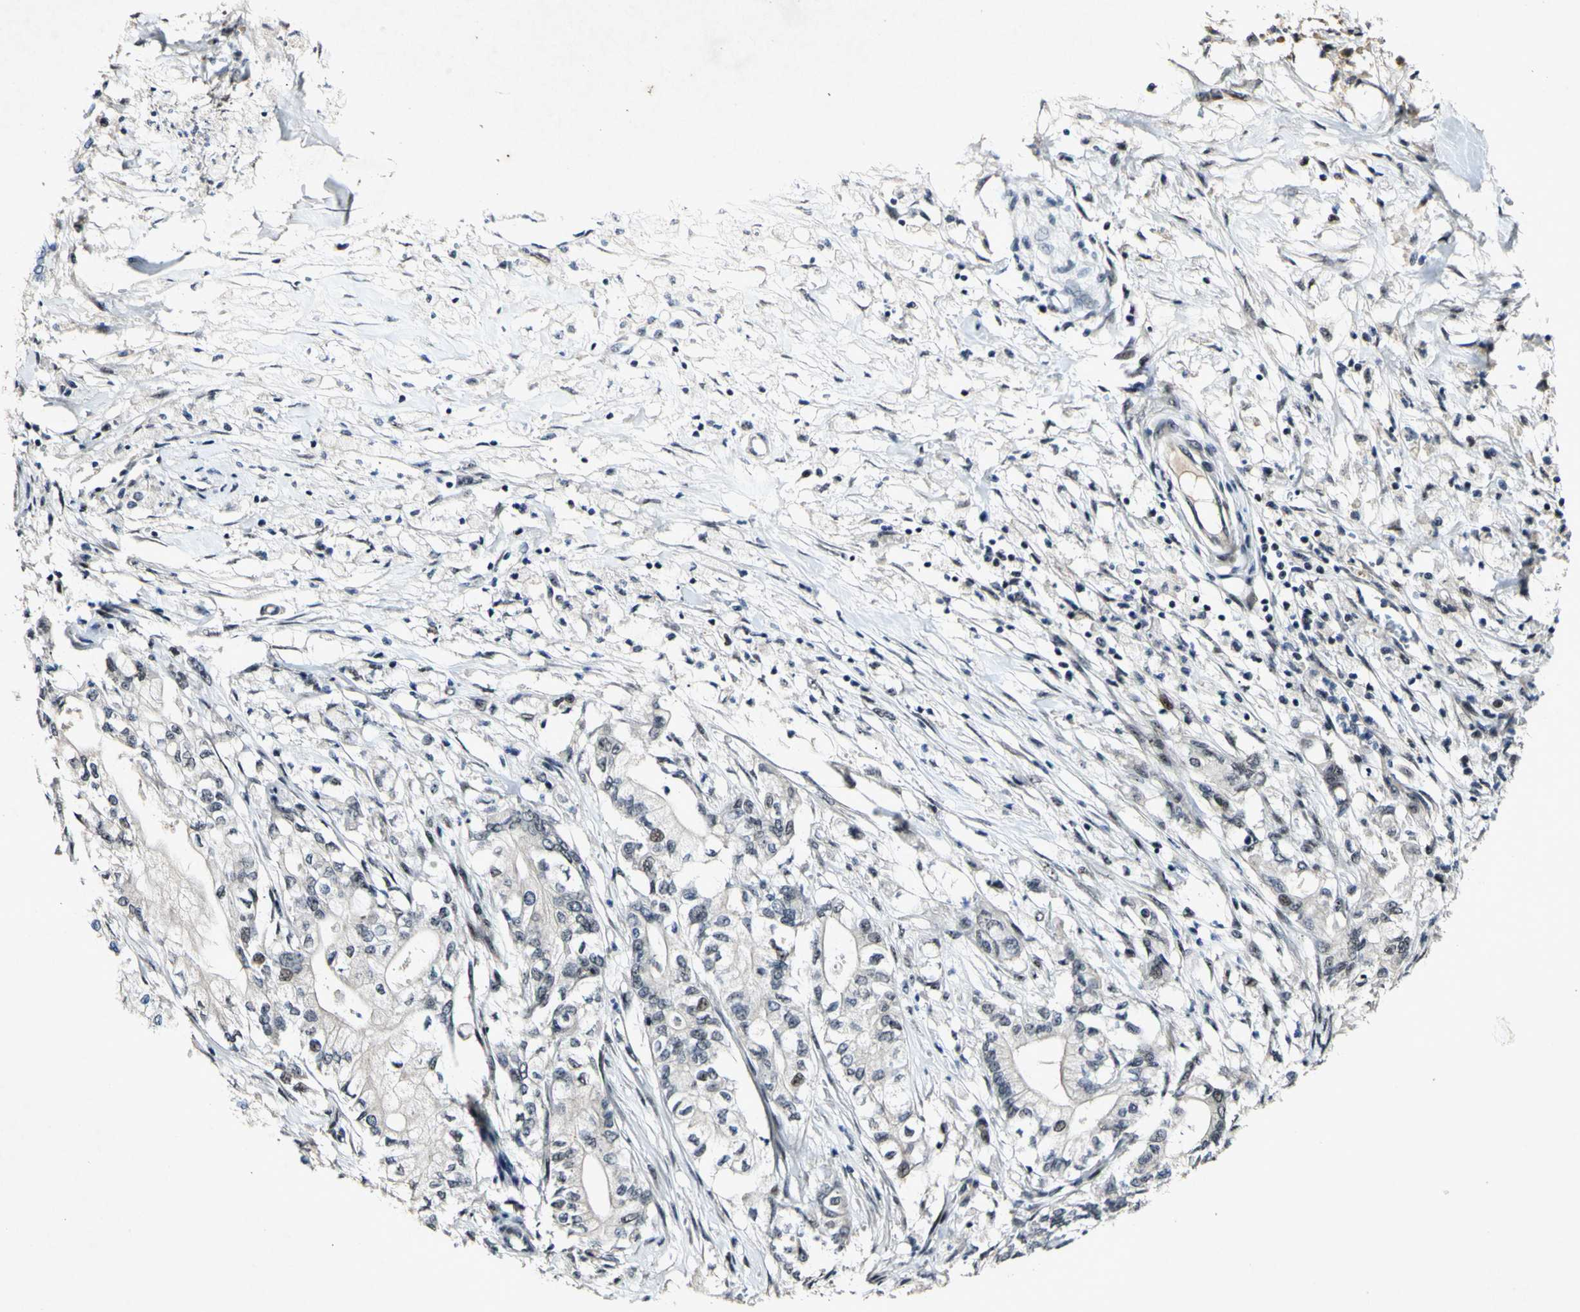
{"staining": {"intensity": "negative", "quantity": "none", "location": "none"}, "tissue": "pancreatic cancer", "cell_type": "Tumor cells", "image_type": "cancer", "snomed": [{"axis": "morphology", "description": "Adenocarcinoma, NOS"}, {"axis": "topography", "description": "Pancreas"}], "caption": "This is a micrograph of immunohistochemistry staining of adenocarcinoma (pancreatic), which shows no positivity in tumor cells.", "gene": "POLR2F", "patient": {"sex": "male", "age": 70}}